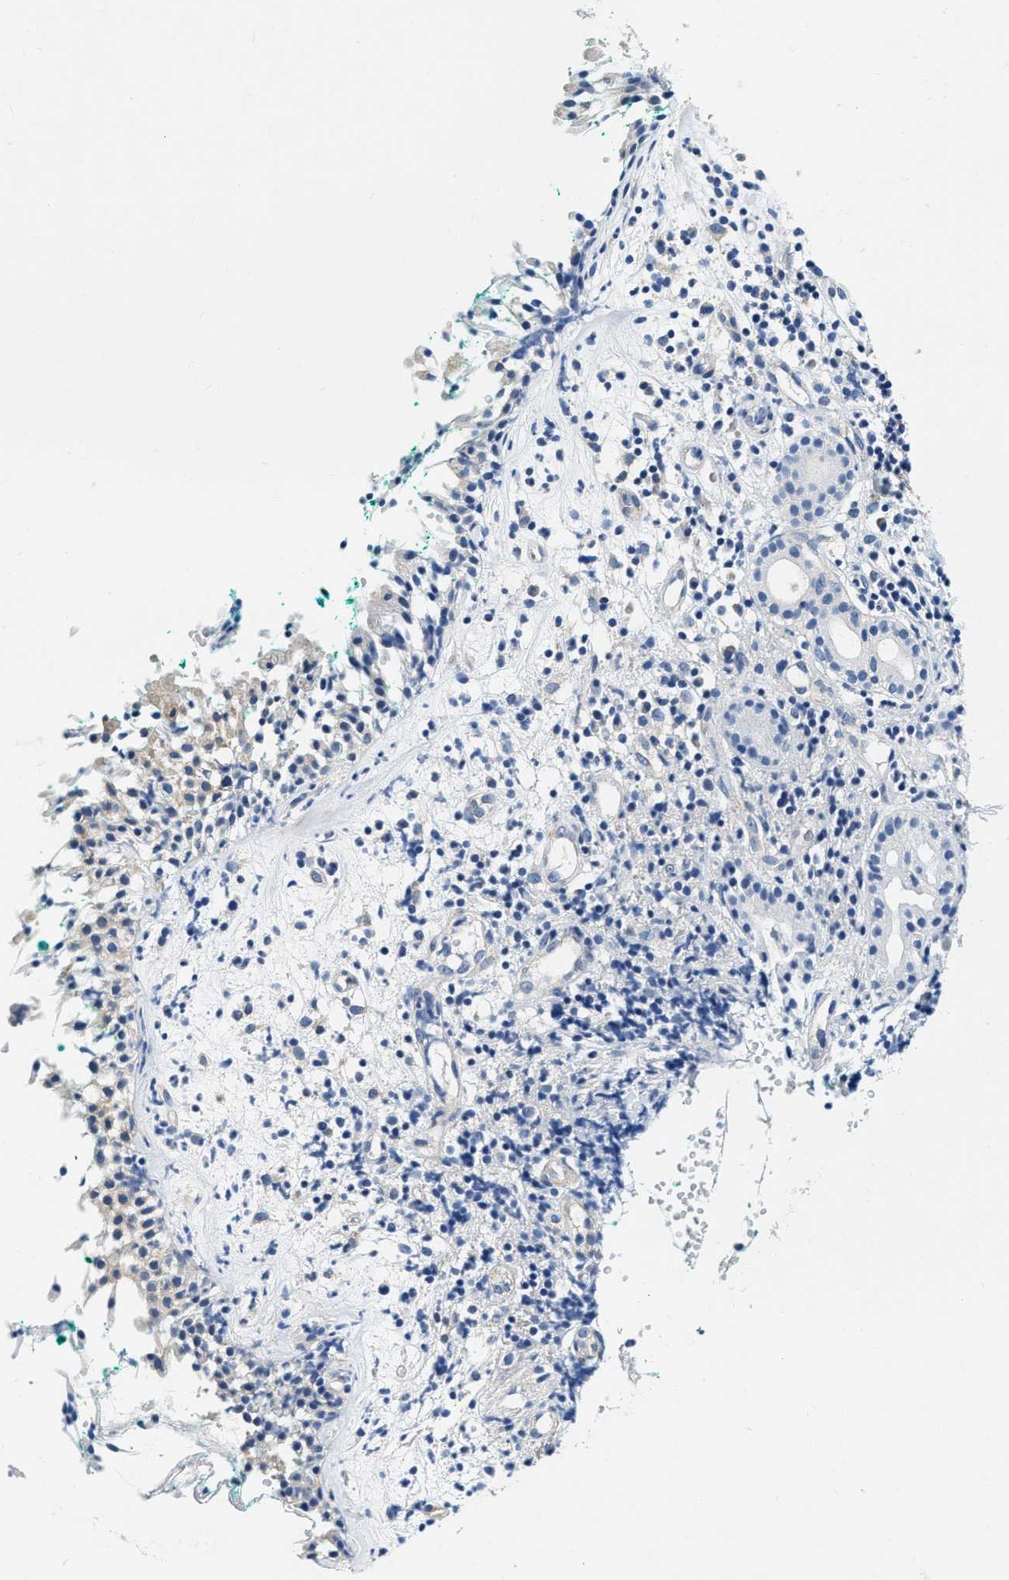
{"staining": {"intensity": "weak", "quantity": "<25%", "location": "cytoplasmic/membranous"}, "tissue": "nasopharynx", "cell_type": "Respiratory epithelial cells", "image_type": "normal", "snomed": [{"axis": "morphology", "description": "Normal tissue, NOS"}, {"axis": "morphology", "description": "Basal cell carcinoma"}, {"axis": "topography", "description": "Cartilage tissue"}, {"axis": "topography", "description": "Nasopharynx"}, {"axis": "topography", "description": "Oral tissue"}], "caption": "IHC photomicrograph of unremarkable nasopharynx: nasopharynx stained with DAB (3,3'-diaminobenzidine) exhibits no significant protein positivity in respiratory epithelial cells.", "gene": "EIF2AK2", "patient": {"sex": "female", "age": 77}}